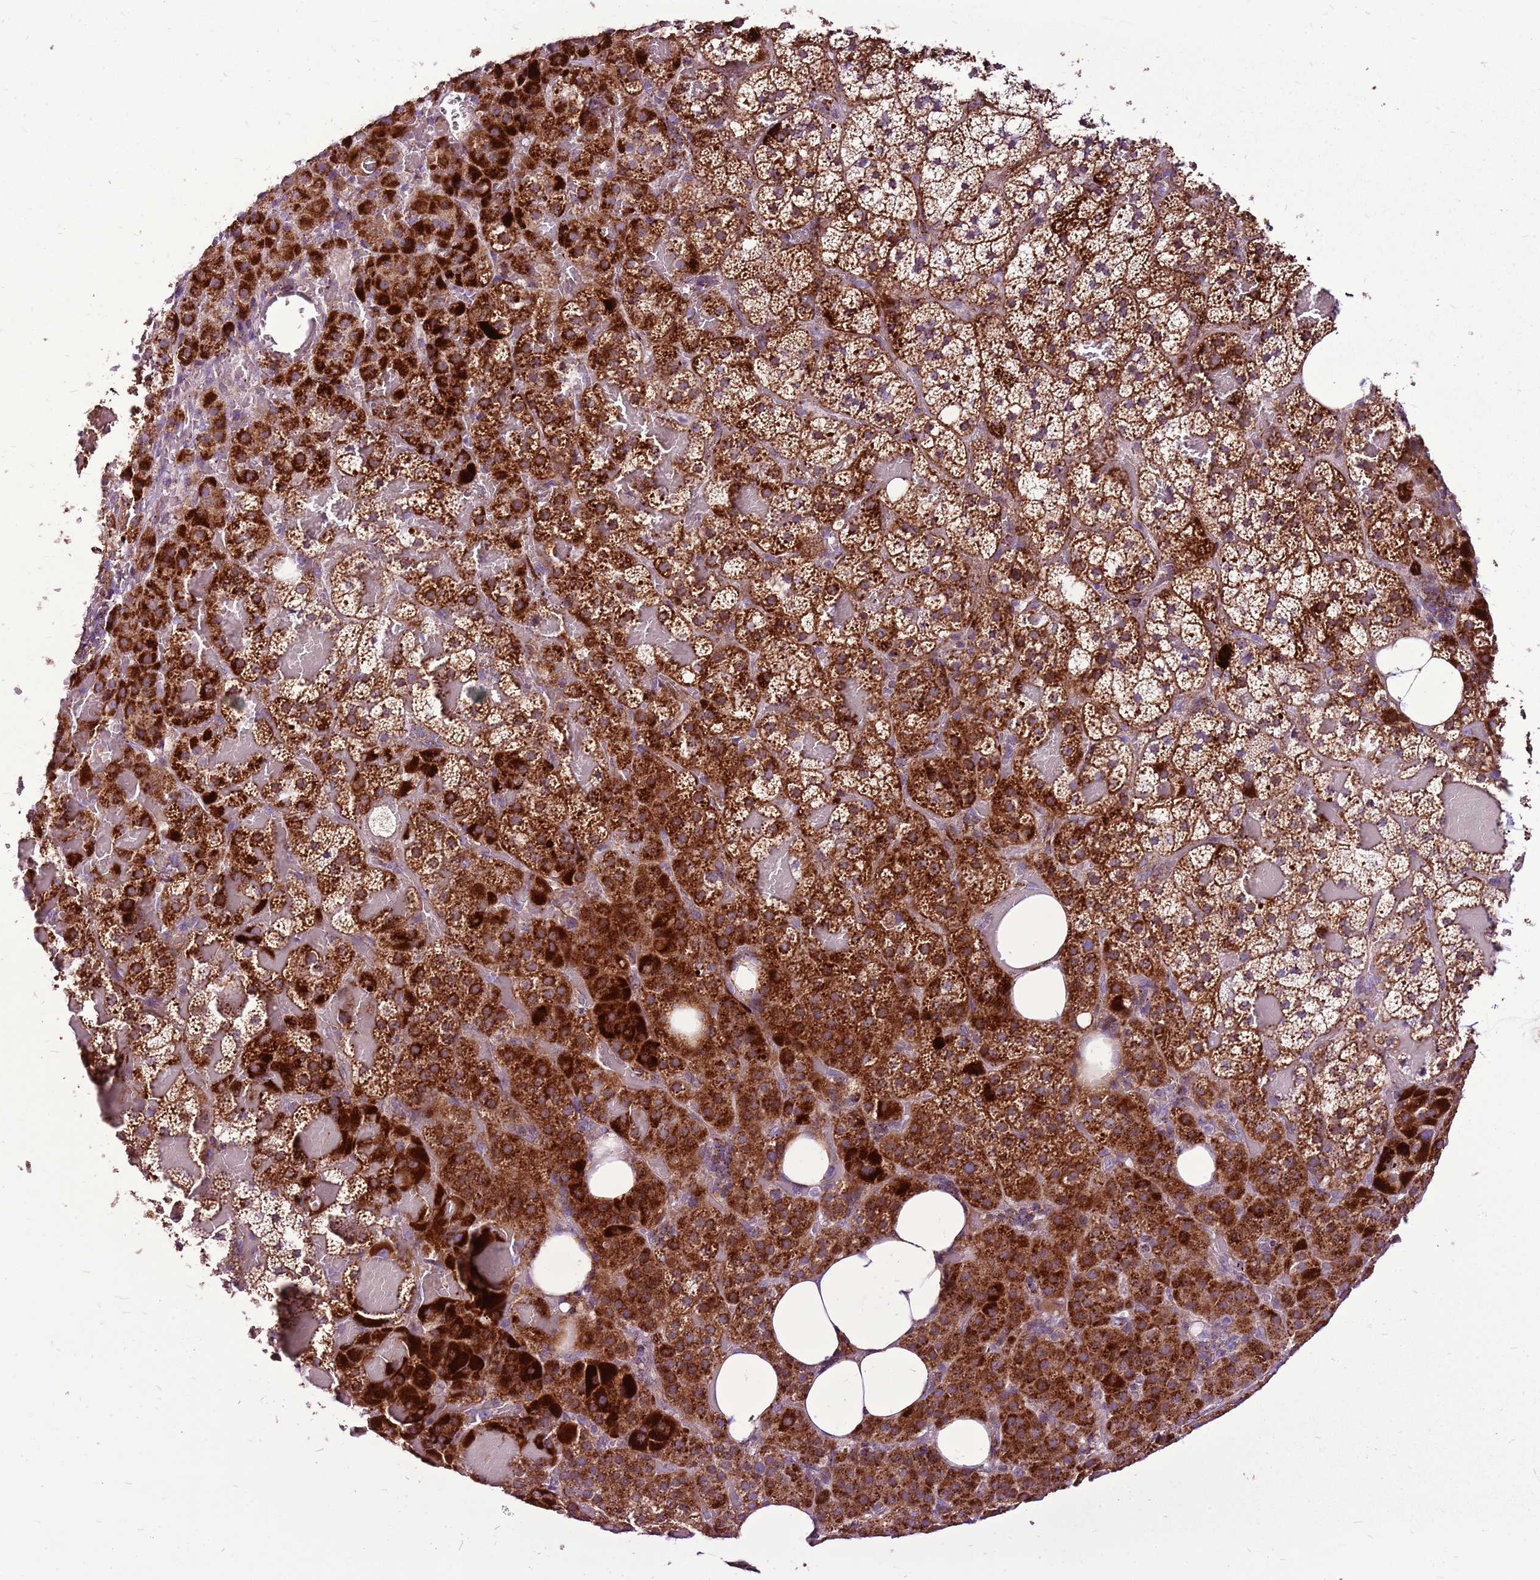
{"staining": {"intensity": "strong", "quantity": ">75%", "location": "cytoplasmic/membranous"}, "tissue": "adrenal gland", "cell_type": "Glandular cells", "image_type": "normal", "snomed": [{"axis": "morphology", "description": "Normal tissue, NOS"}, {"axis": "topography", "description": "Adrenal gland"}], "caption": "Immunohistochemistry staining of normal adrenal gland, which demonstrates high levels of strong cytoplasmic/membranous positivity in about >75% of glandular cells indicating strong cytoplasmic/membranous protein positivity. The staining was performed using DAB (brown) for protein detection and nuclei were counterstained in hematoxylin (blue).", "gene": "GCDH", "patient": {"sex": "female", "age": 59}}